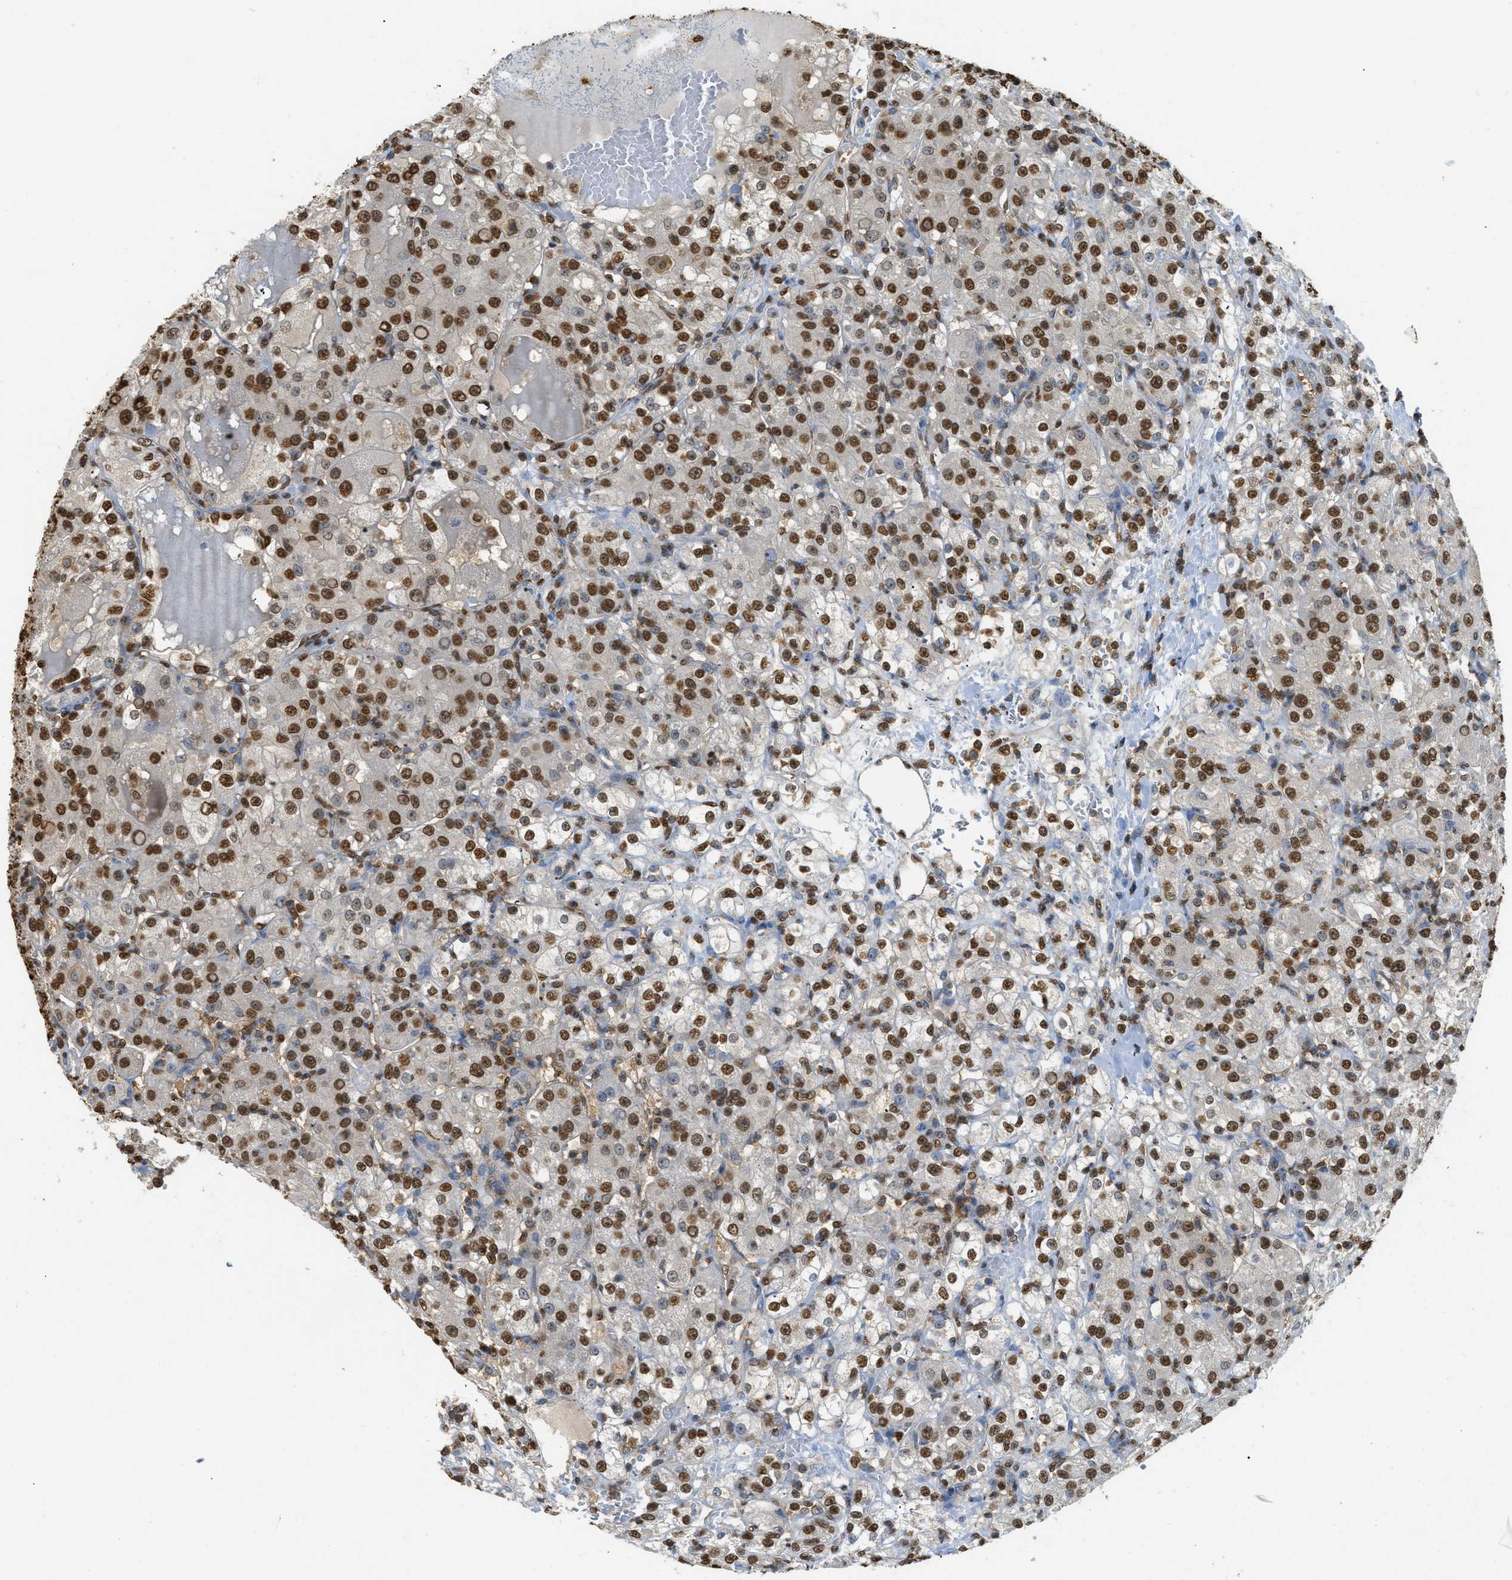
{"staining": {"intensity": "strong", "quantity": ">75%", "location": "nuclear"}, "tissue": "renal cancer", "cell_type": "Tumor cells", "image_type": "cancer", "snomed": [{"axis": "morphology", "description": "Normal tissue, NOS"}, {"axis": "morphology", "description": "Adenocarcinoma, NOS"}, {"axis": "topography", "description": "Kidney"}], "caption": "Tumor cells reveal high levels of strong nuclear positivity in approximately >75% of cells in renal cancer (adenocarcinoma).", "gene": "NR5A2", "patient": {"sex": "male", "age": 61}}